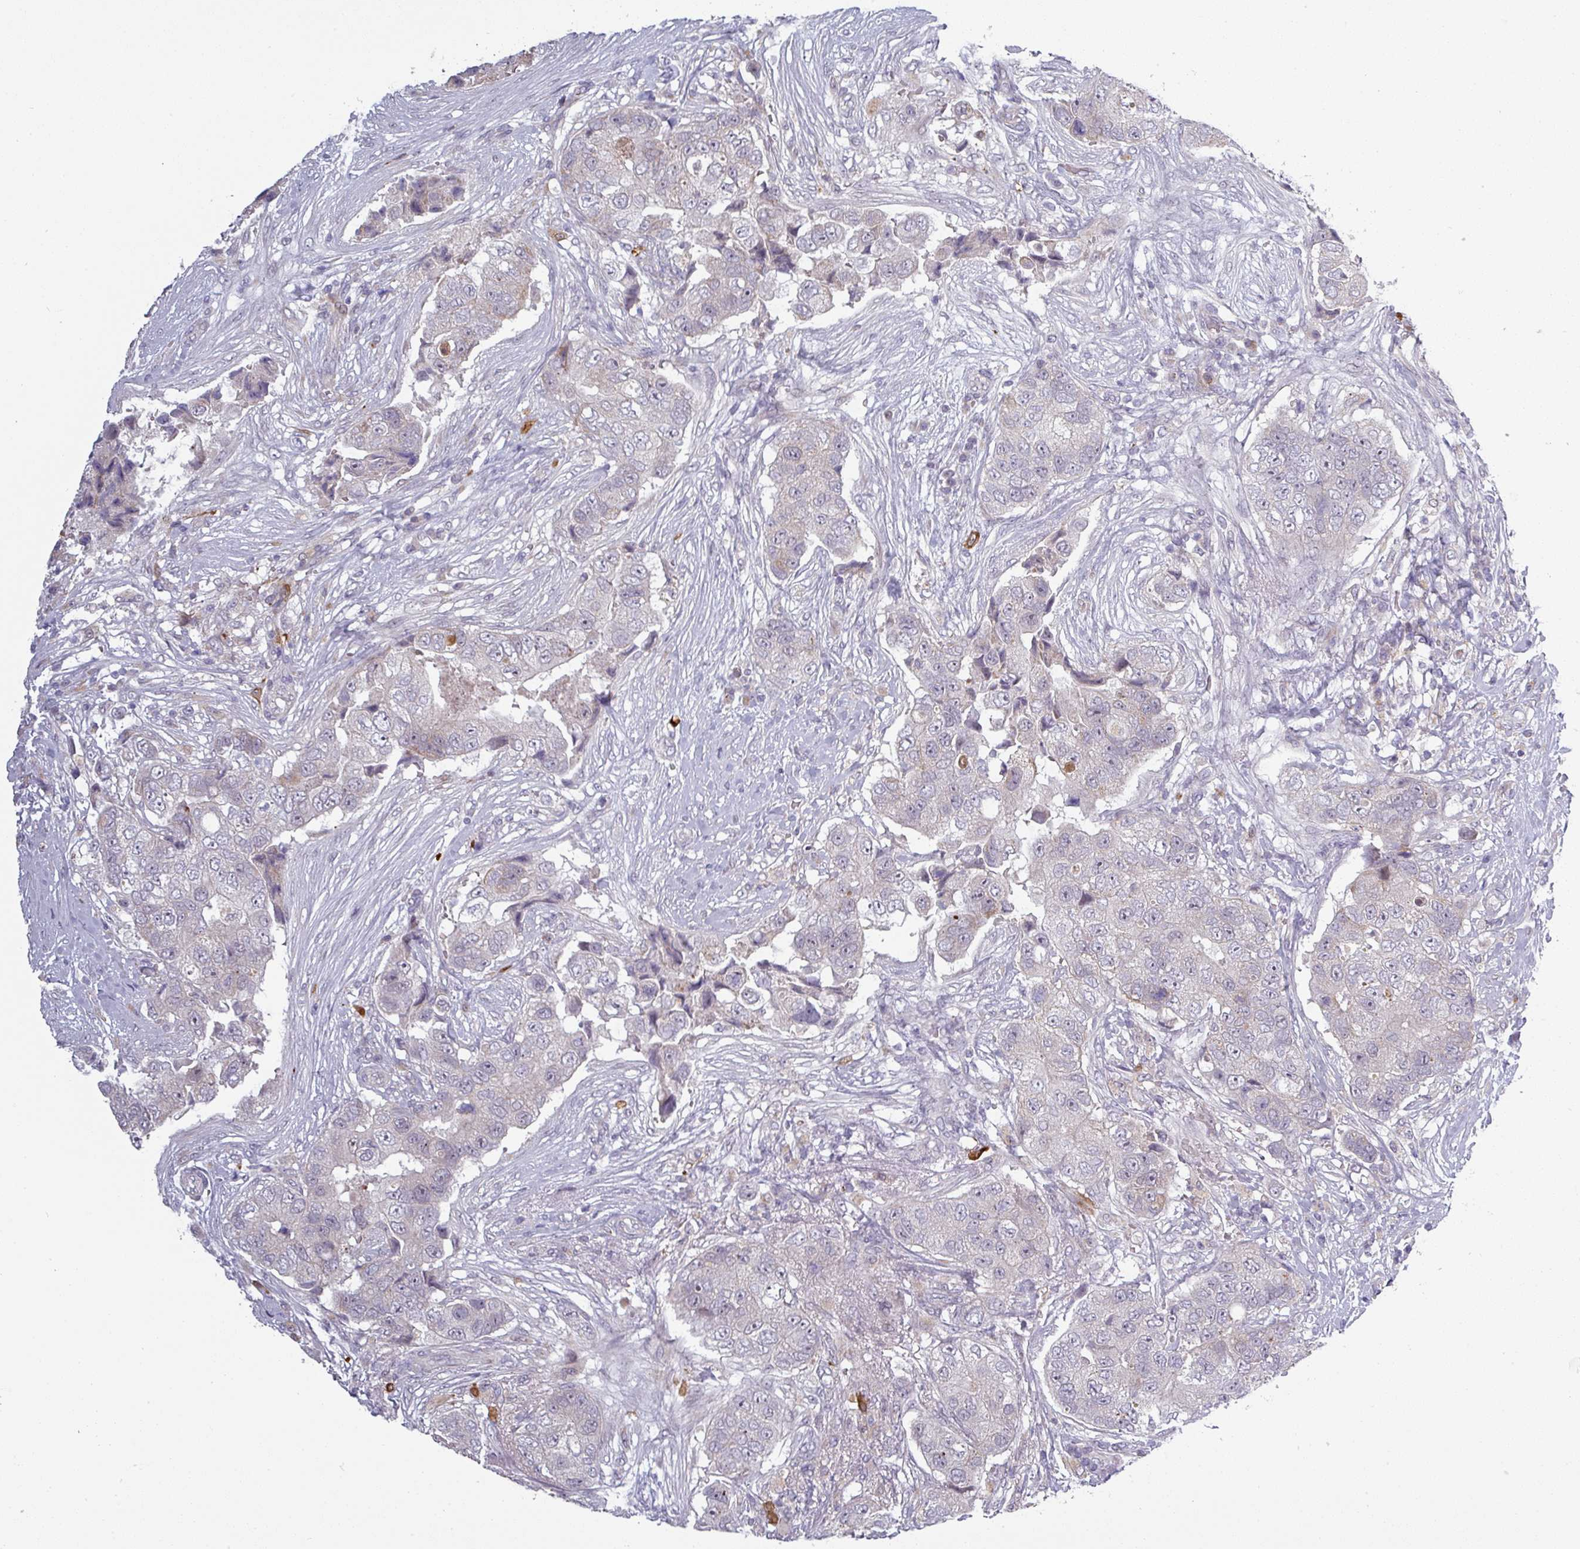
{"staining": {"intensity": "negative", "quantity": "none", "location": "none"}, "tissue": "breast cancer", "cell_type": "Tumor cells", "image_type": "cancer", "snomed": [{"axis": "morphology", "description": "Normal tissue, NOS"}, {"axis": "morphology", "description": "Duct carcinoma"}, {"axis": "topography", "description": "Breast"}], "caption": "Tumor cells are negative for protein expression in human breast cancer (invasive ductal carcinoma).", "gene": "C2orf16", "patient": {"sex": "female", "age": 62}}